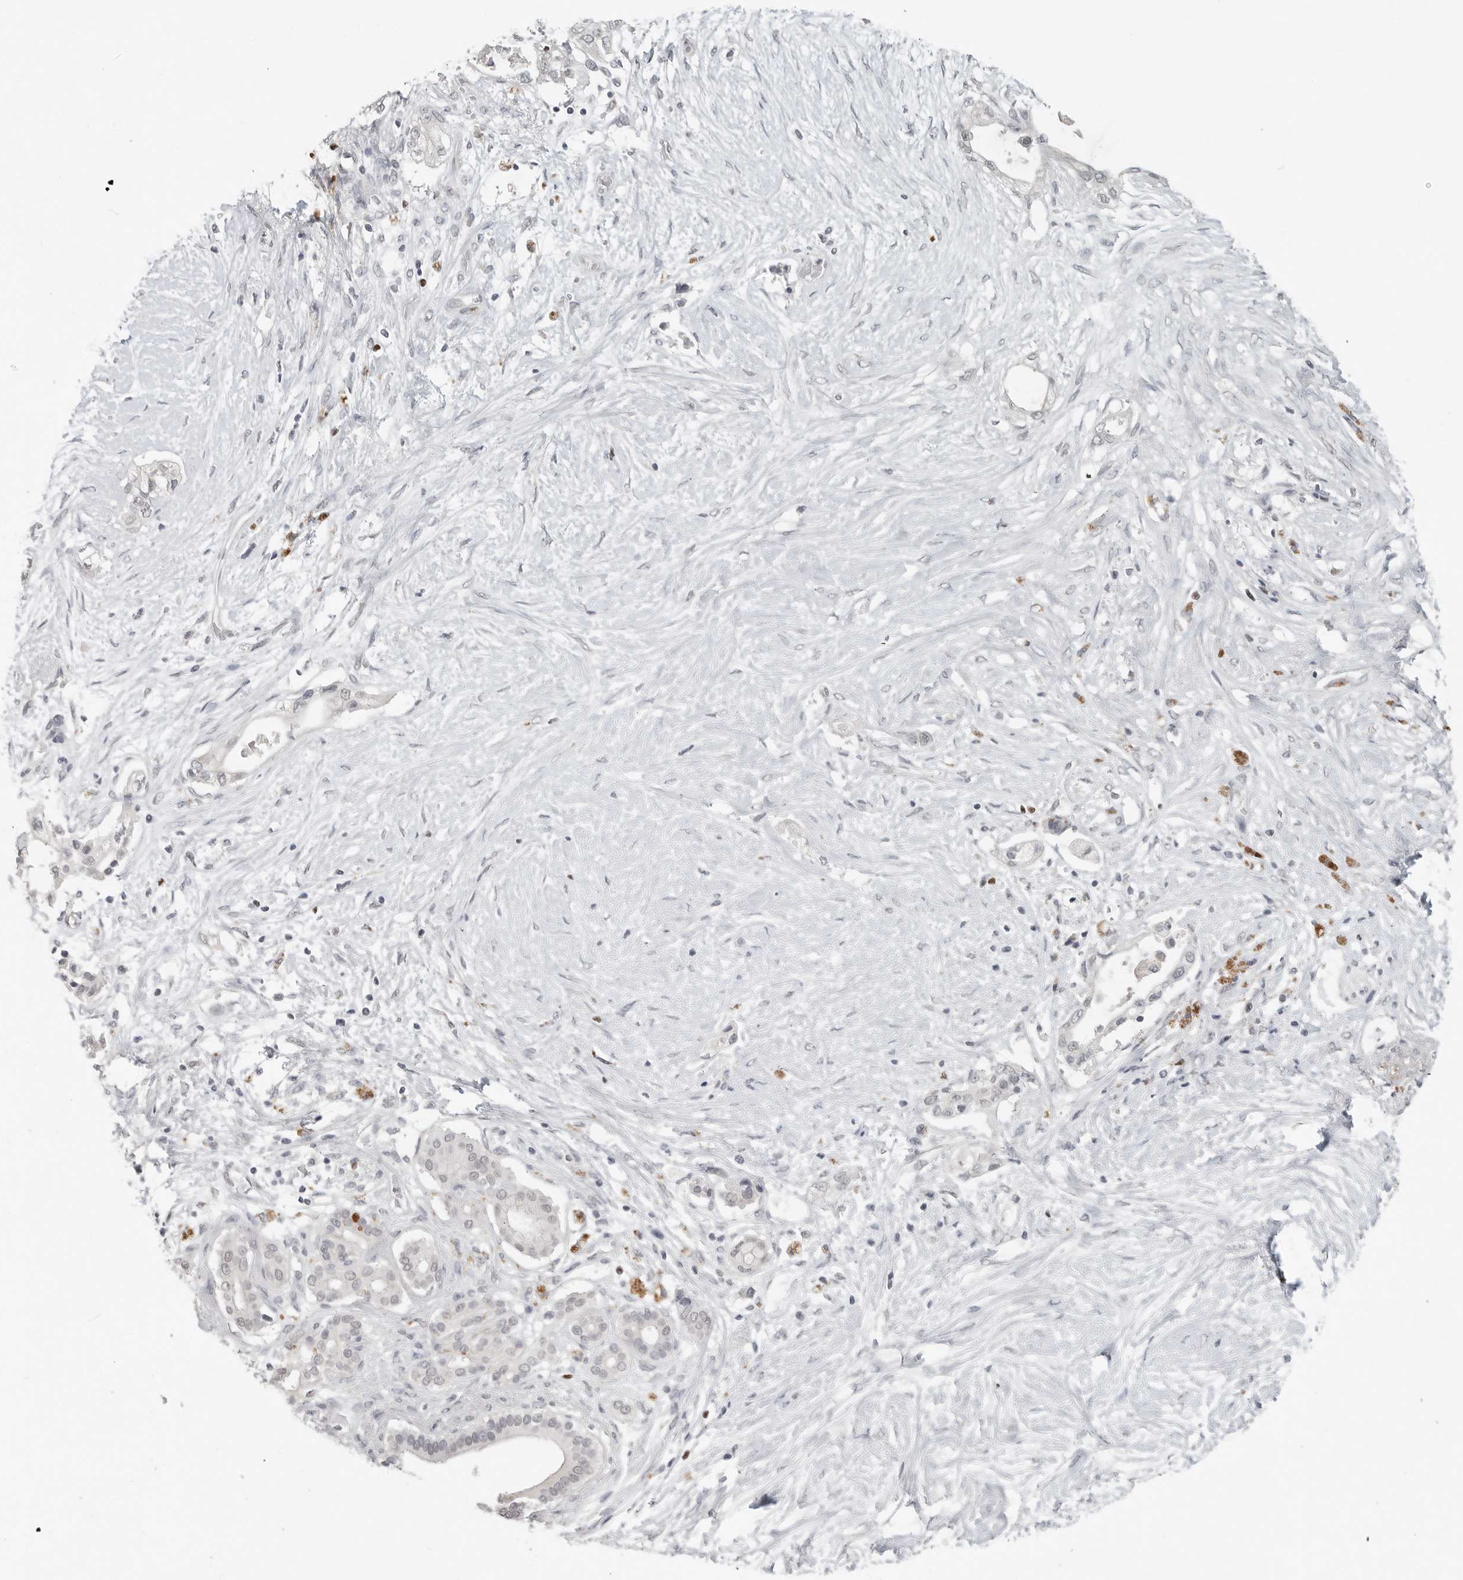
{"staining": {"intensity": "negative", "quantity": "none", "location": "none"}, "tissue": "pancreatic cancer", "cell_type": "Tumor cells", "image_type": "cancer", "snomed": [{"axis": "morphology", "description": "Adenocarcinoma, NOS"}, {"axis": "topography", "description": "Pancreas"}], "caption": "The histopathology image shows no staining of tumor cells in pancreatic adenocarcinoma. Brightfield microscopy of immunohistochemistry stained with DAB (3,3'-diaminobenzidine) (brown) and hematoxylin (blue), captured at high magnification.", "gene": "FOXP3", "patient": {"sex": "male", "age": 53}}